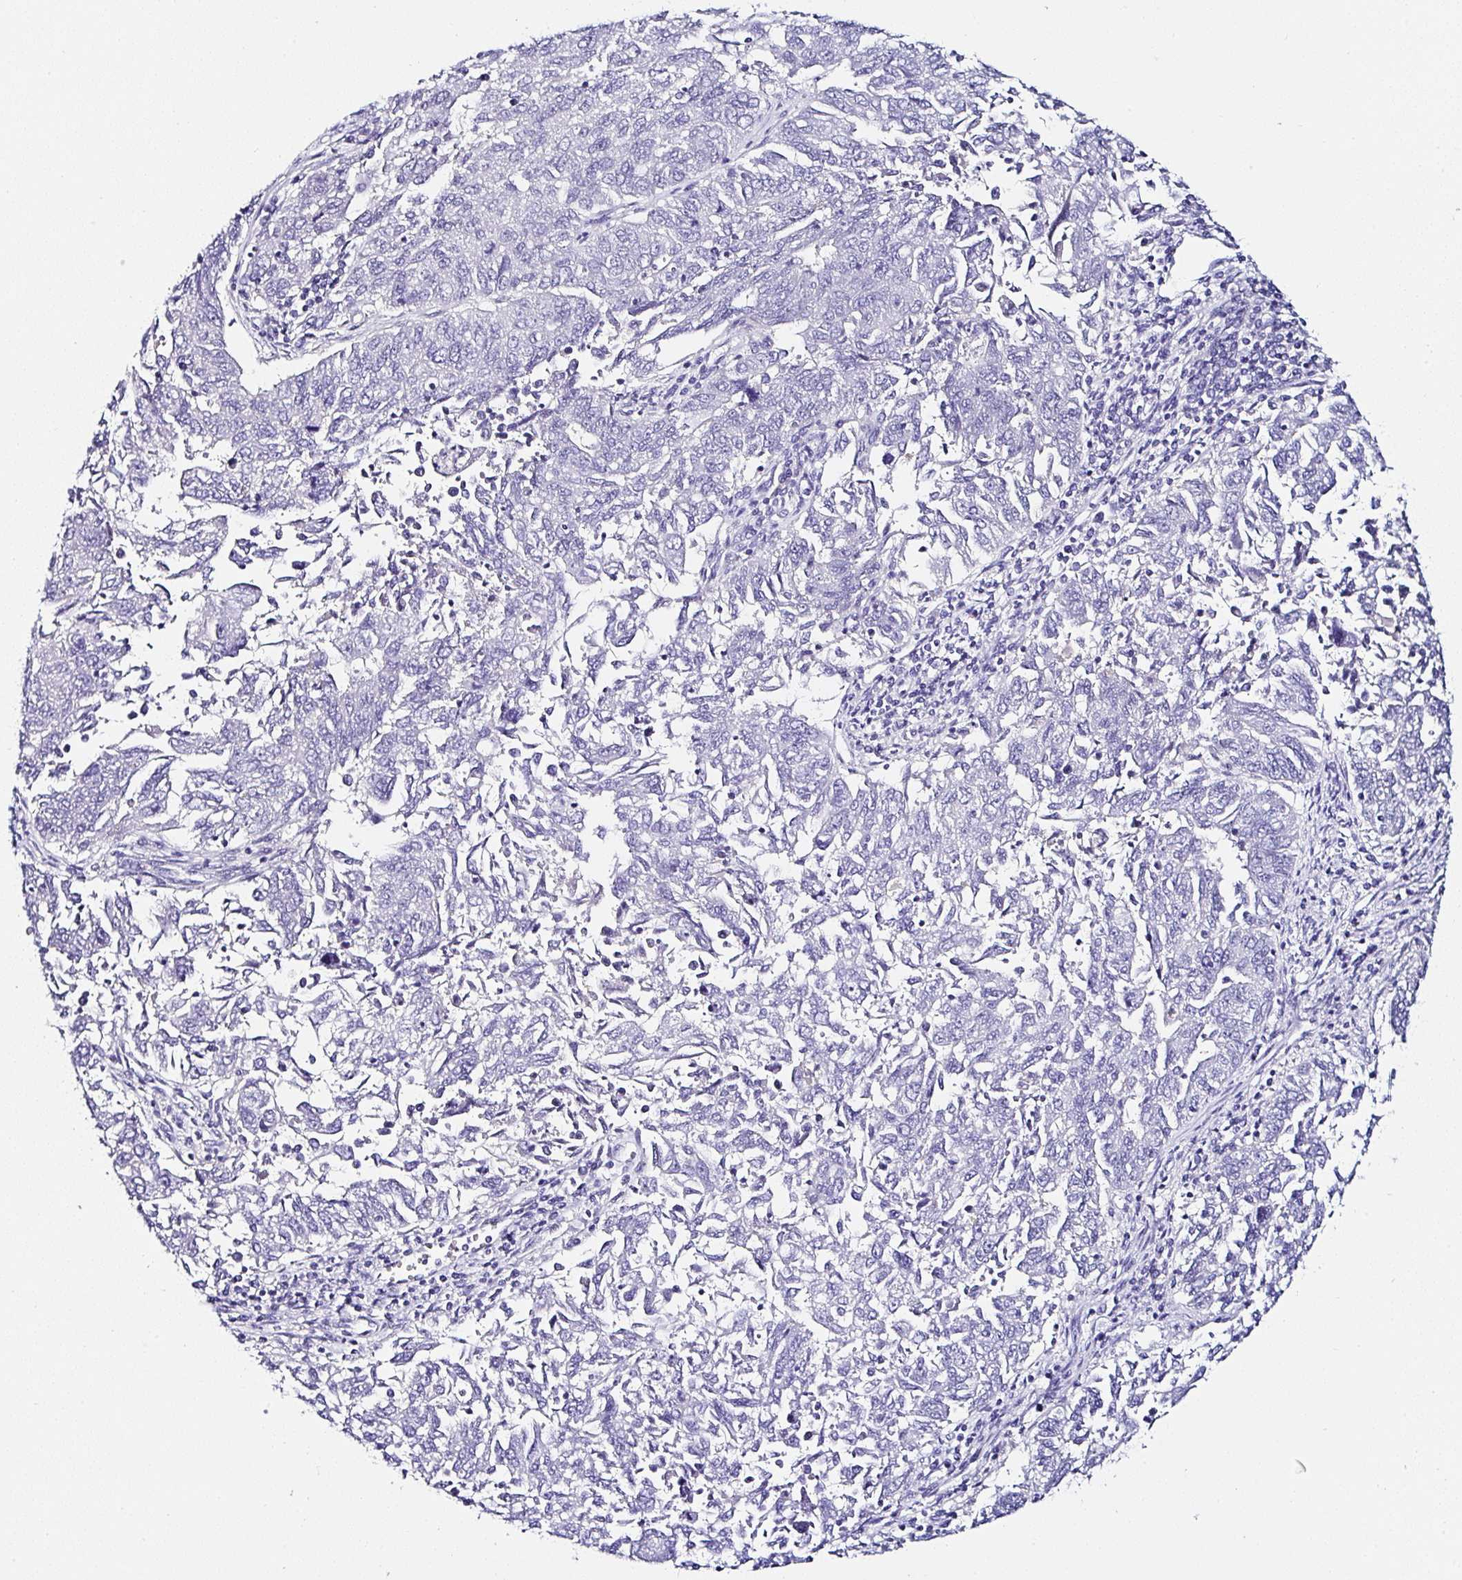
{"staining": {"intensity": "negative", "quantity": "none", "location": "none"}, "tissue": "endometrial cancer", "cell_type": "Tumor cells", "image_type": "cancer", "snomed": [{"axis": "morphology", "description": "Adenocarcinoma, NOS"}, {"axis": "topography", "description": "Endometrium"}], "caption": "Protein analysis of endometrial cancer demonstrates no significant staining in tumor cells. (Immunohistochemistry, brightfield microscopy, high magnification).", "gene": "UGT3A1", "patient": {"sex": "female", "age": 42}}